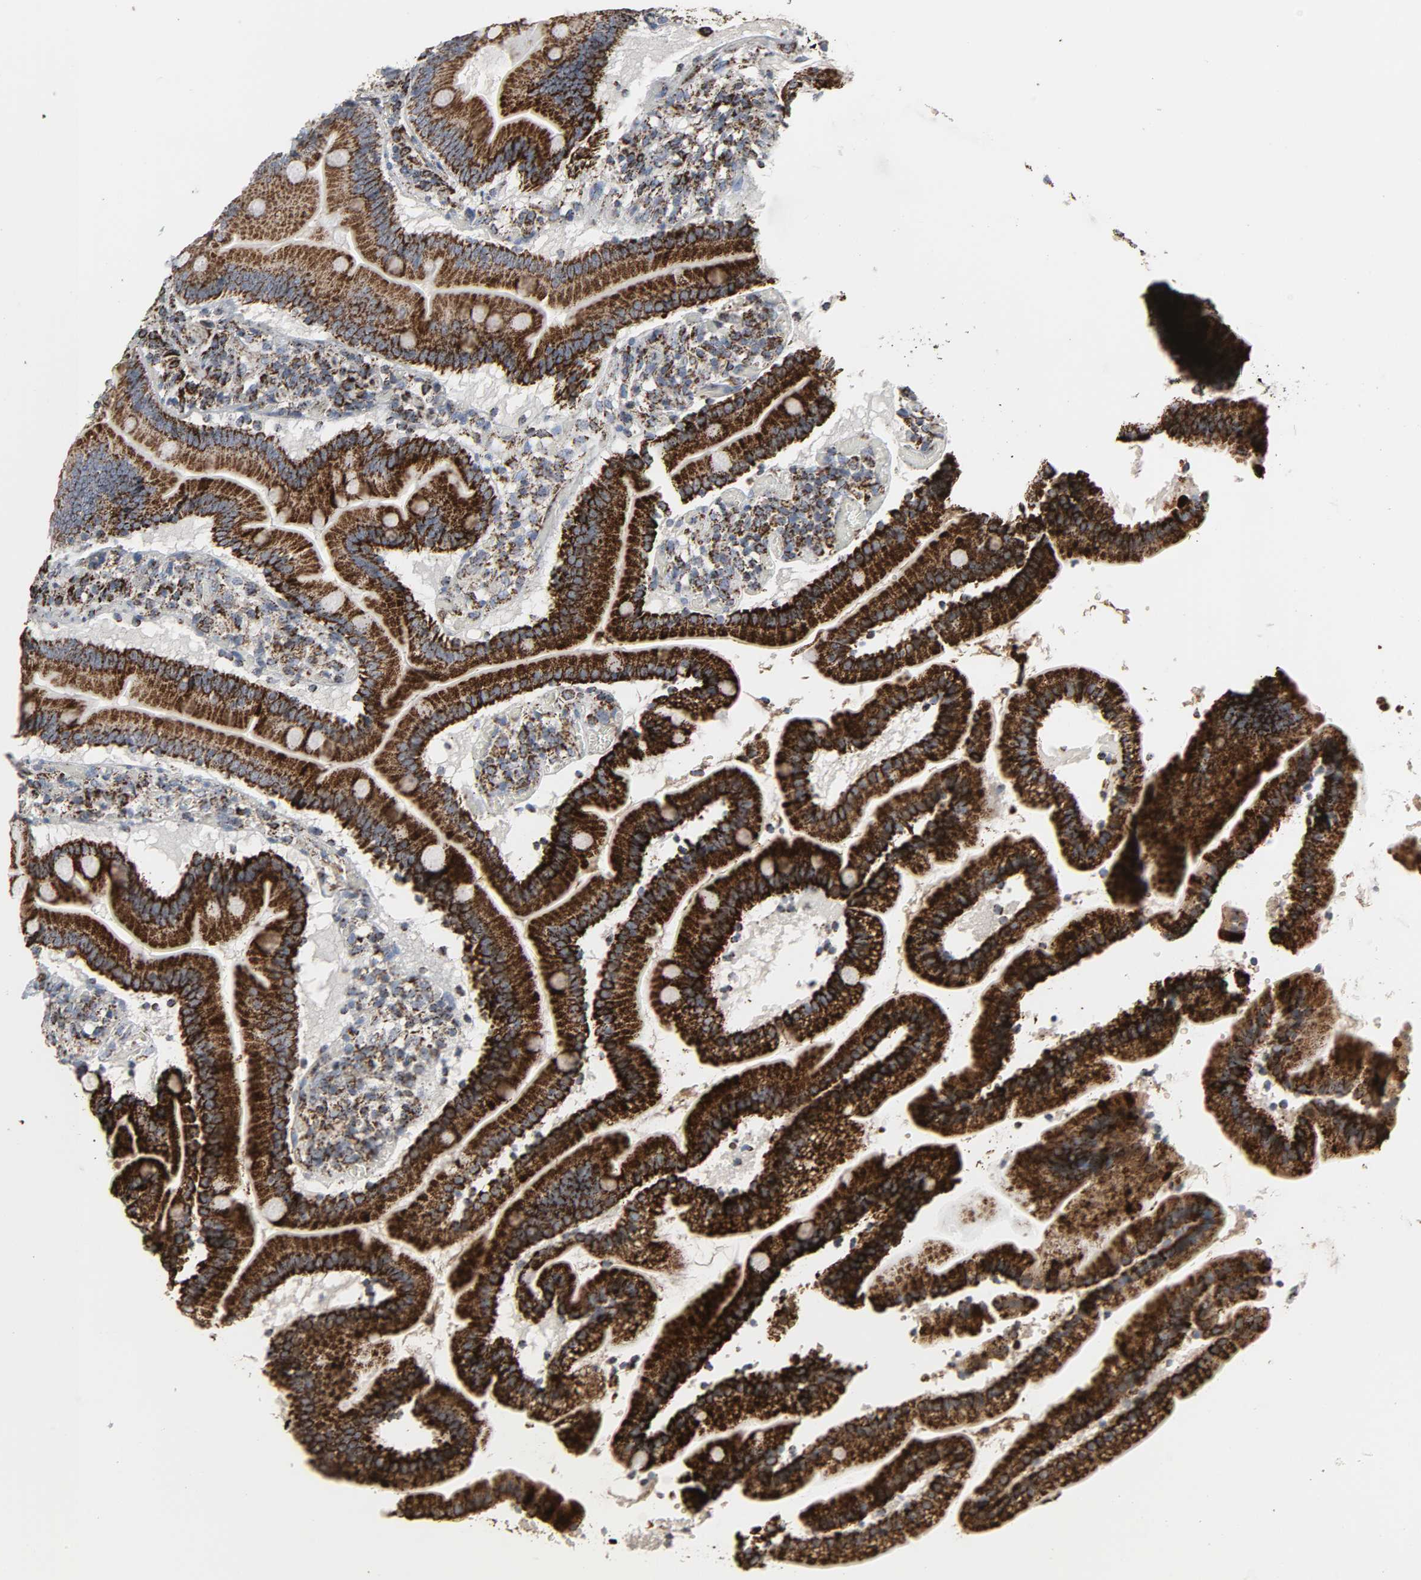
{"staining": {"intensity": "strong", "quantity": ">75%", "location": "cytoplasmic/membranous"}, "tissue": "duodenum", "cell_type": "Glandular cells", "image_type": "normal", "snomed": [{"axis": "morphology", "description": "Normal tissue, NOS"}, {"axis": "topography", "description": "Duodenum"}], "caption": "This image demonstrates immunohistochemistry staining of benign human duodenum, with high strong cytoplasmic/membranous positivity in about >75% of glandular cells.", "gene": "ACAT1", "patient": {"sex": "male", "age": 66}}